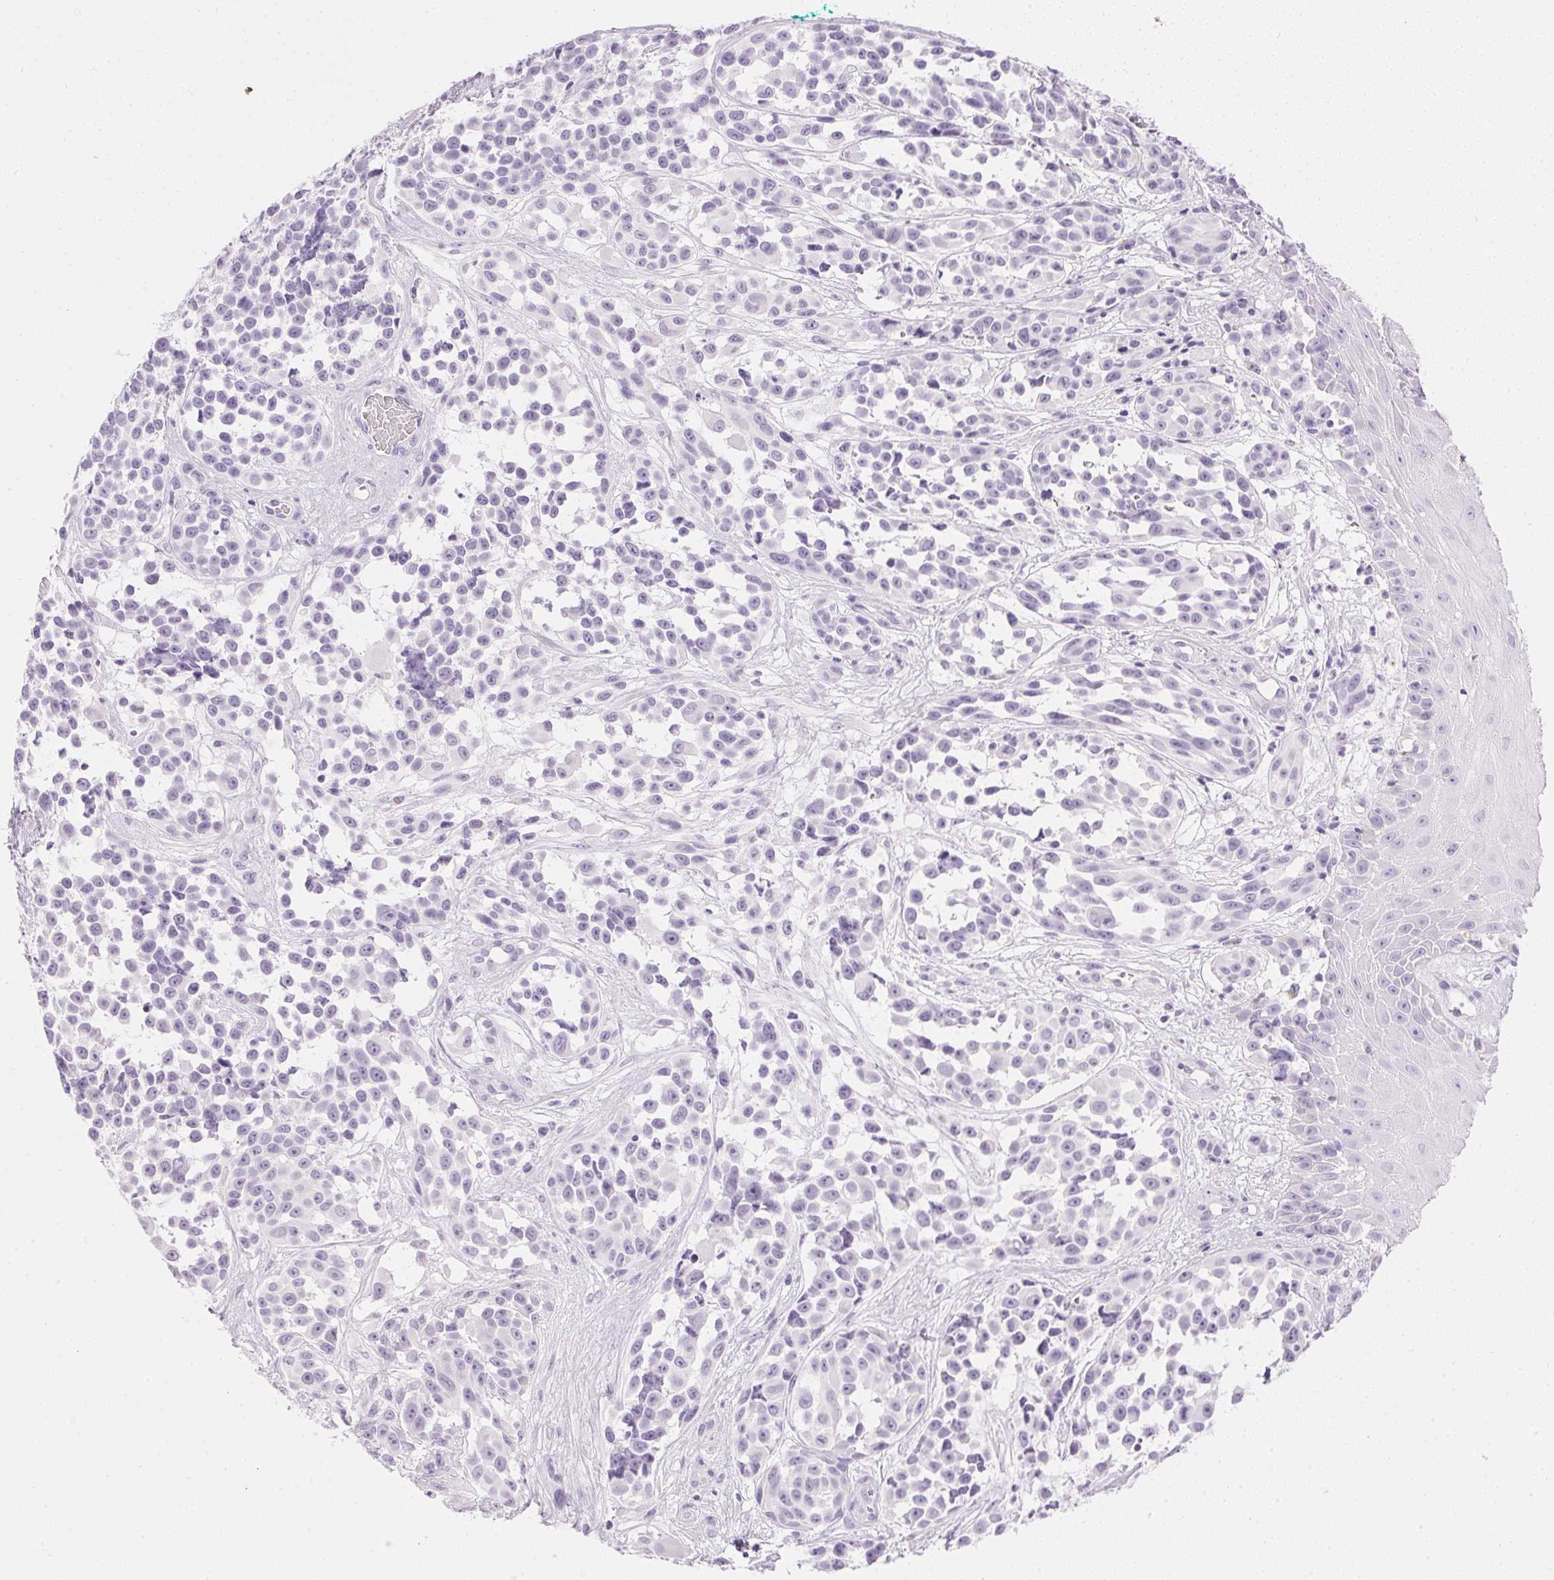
{"staining": {"intensity": "negative", "quantity": "none", "location": "none"}, "tissue": "melanoma", "cell_type": "Tumor cells", "image_type": "cancer", "snomed": [{"axis": "morphology", "description": "Malignant melanoma, NOS"}, {"axis": "topography", "description": "Skin"}], "caption": "Immunohistochemistry (IHC) histopathology image of human malignant melanoma stained for a protein (brown), which reveals no expression in tumor cells. (DAB (3,3'-diaminobenzidine) IHC, high magnification).", "gene": "IGFBP1", "patient": {"sex": "female", "age": 88}}